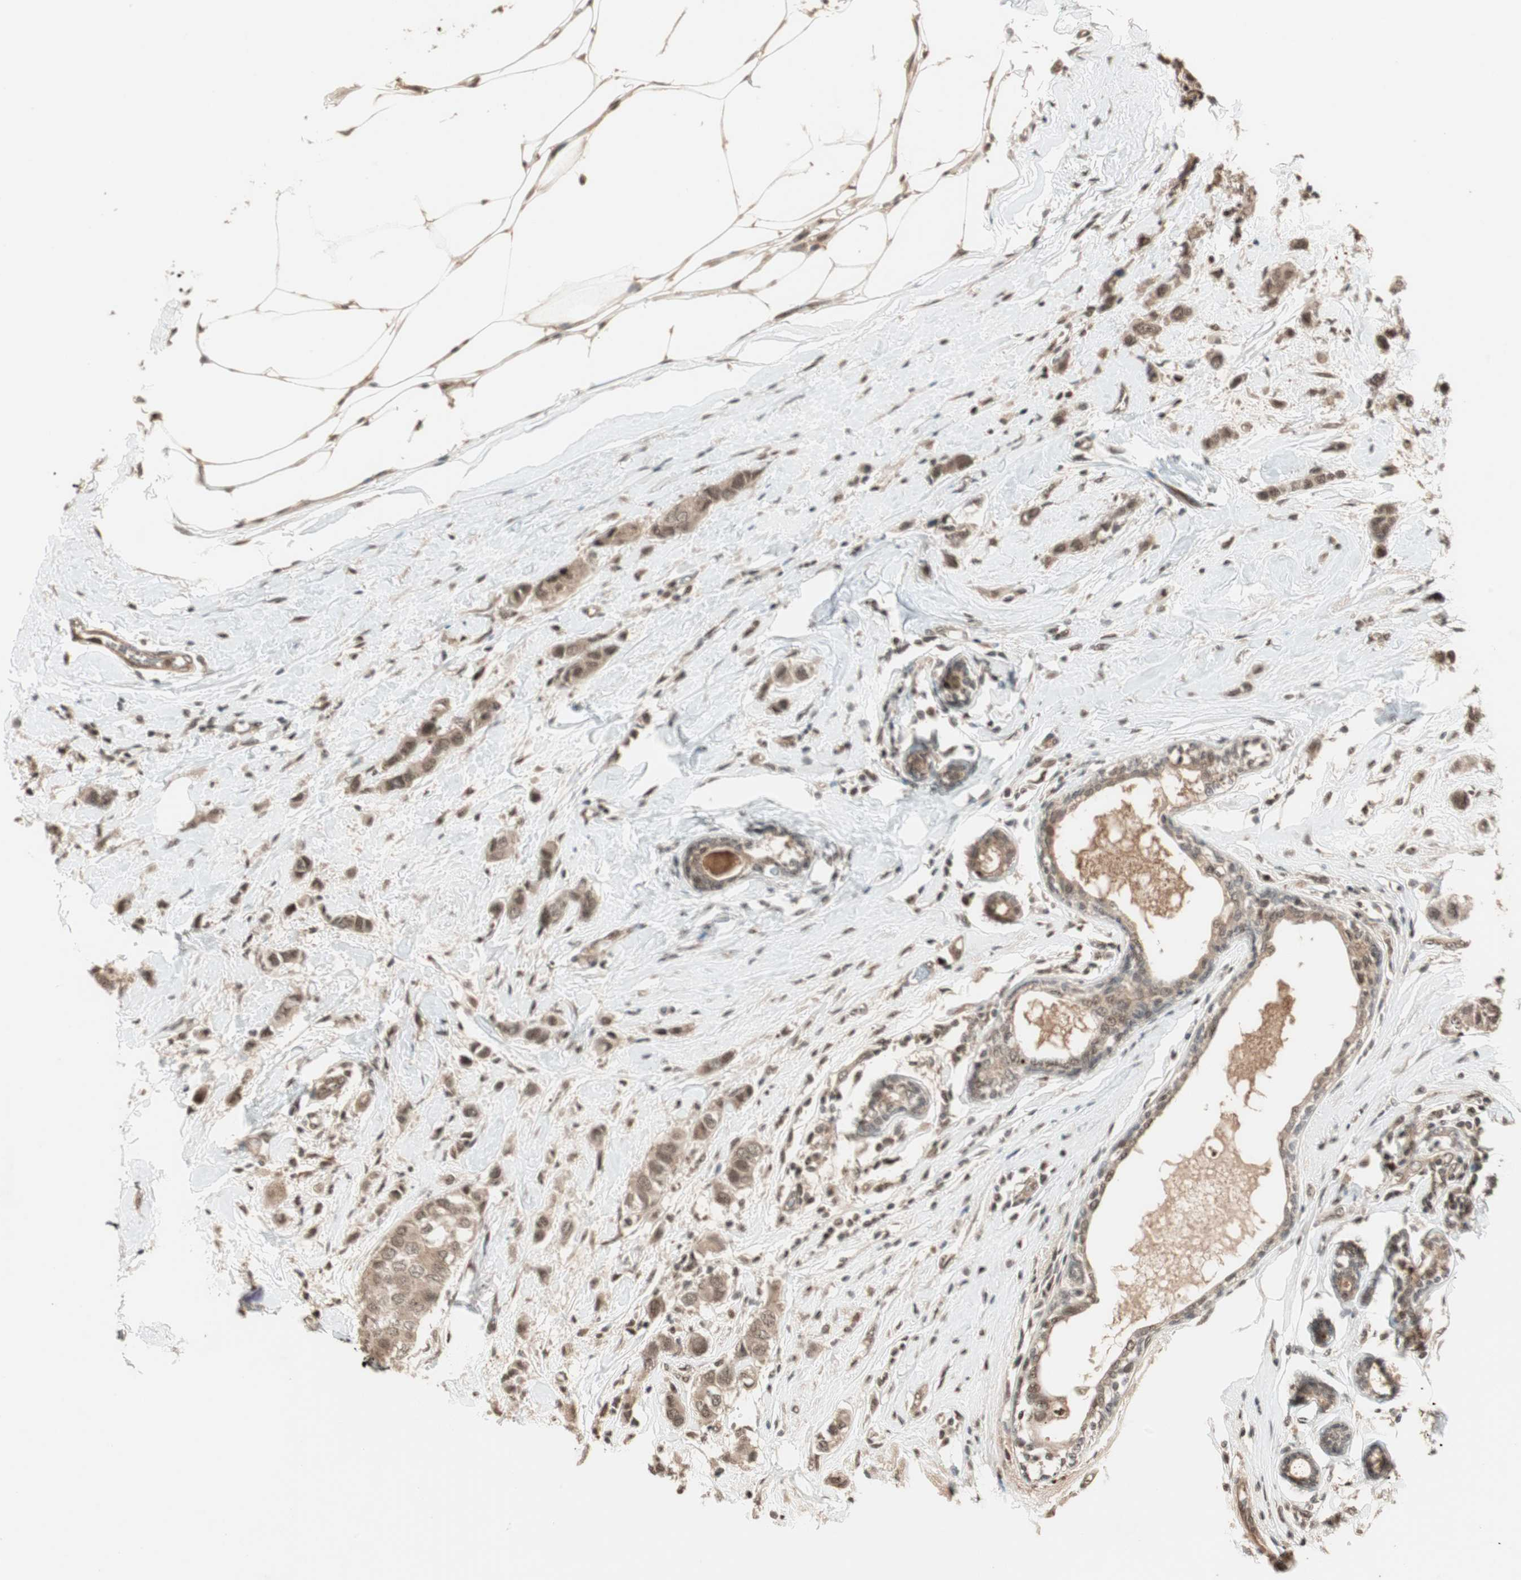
{"staining": {"intensity": "moderate", "quantity": ">75%", "location": "cytoplasmic/membranous,nuclear"}, "tissue": "breast cancer", "cell_type": "Tumor cells", "image_type": "cancer", "snomed": [{"axis": "morphology", "description": "Duct carcinoma"}, {"axis": "topography", "description": "Breast"}], "caption": "Immunohistochemistry photomicrograph of human breast cancer stained for a protein (brown), which shows medium levels of moderate cytoplasmic/membranous and nuclear staining in approximately >75% of tumor cells.", "gene": "ZNF701", "patient": {"sex": "female", "age": 50}}